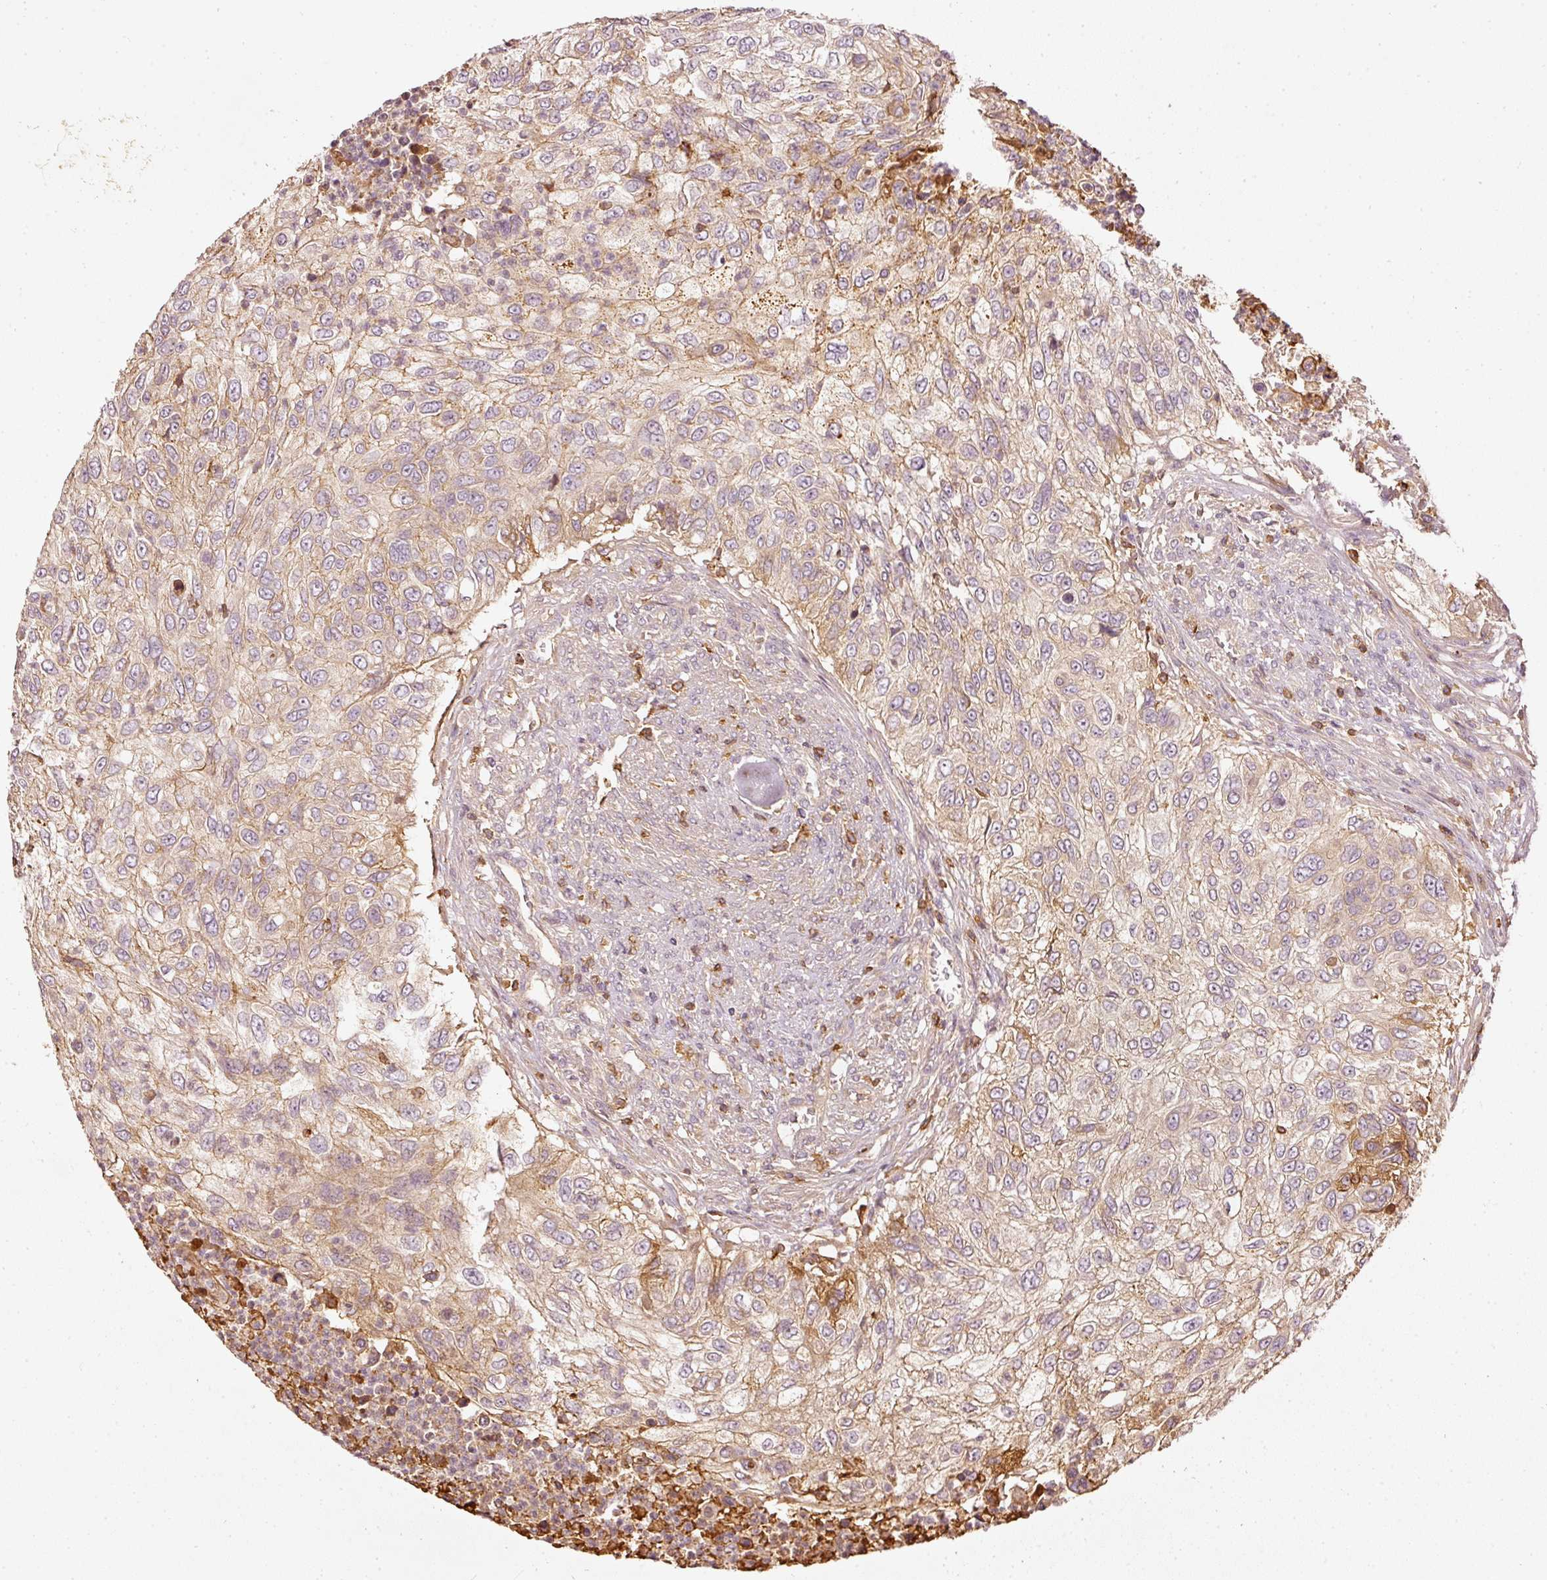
{"staining": {"intensity": "weak", "quantity": ">75%", "location": "cytoplasmic/membranous"}, "tissue": "urothelial cancer", "cell_type": "Tumor cells", "image_type": "cancer", "snomed": [{"axis": "morphology", "description": "Urothelial carcinoma, High grade"}, {"axis": "topography", "description": "Urinary bladder"}], "caption": "Immunohistochemistry (IHC) histopathology image of neoplastic tissue: urothelial carcinoma (high-grade) stained using immunohistochemistry (IHC) demonstrates low levels of weak protein expression localized specifically in the cytoplasmic/membranous of tumor cells, appearing as a cytoplasmic/membranous brown color.", "gene": "EVL", "patient": {"sex": "female", "age": 60}}